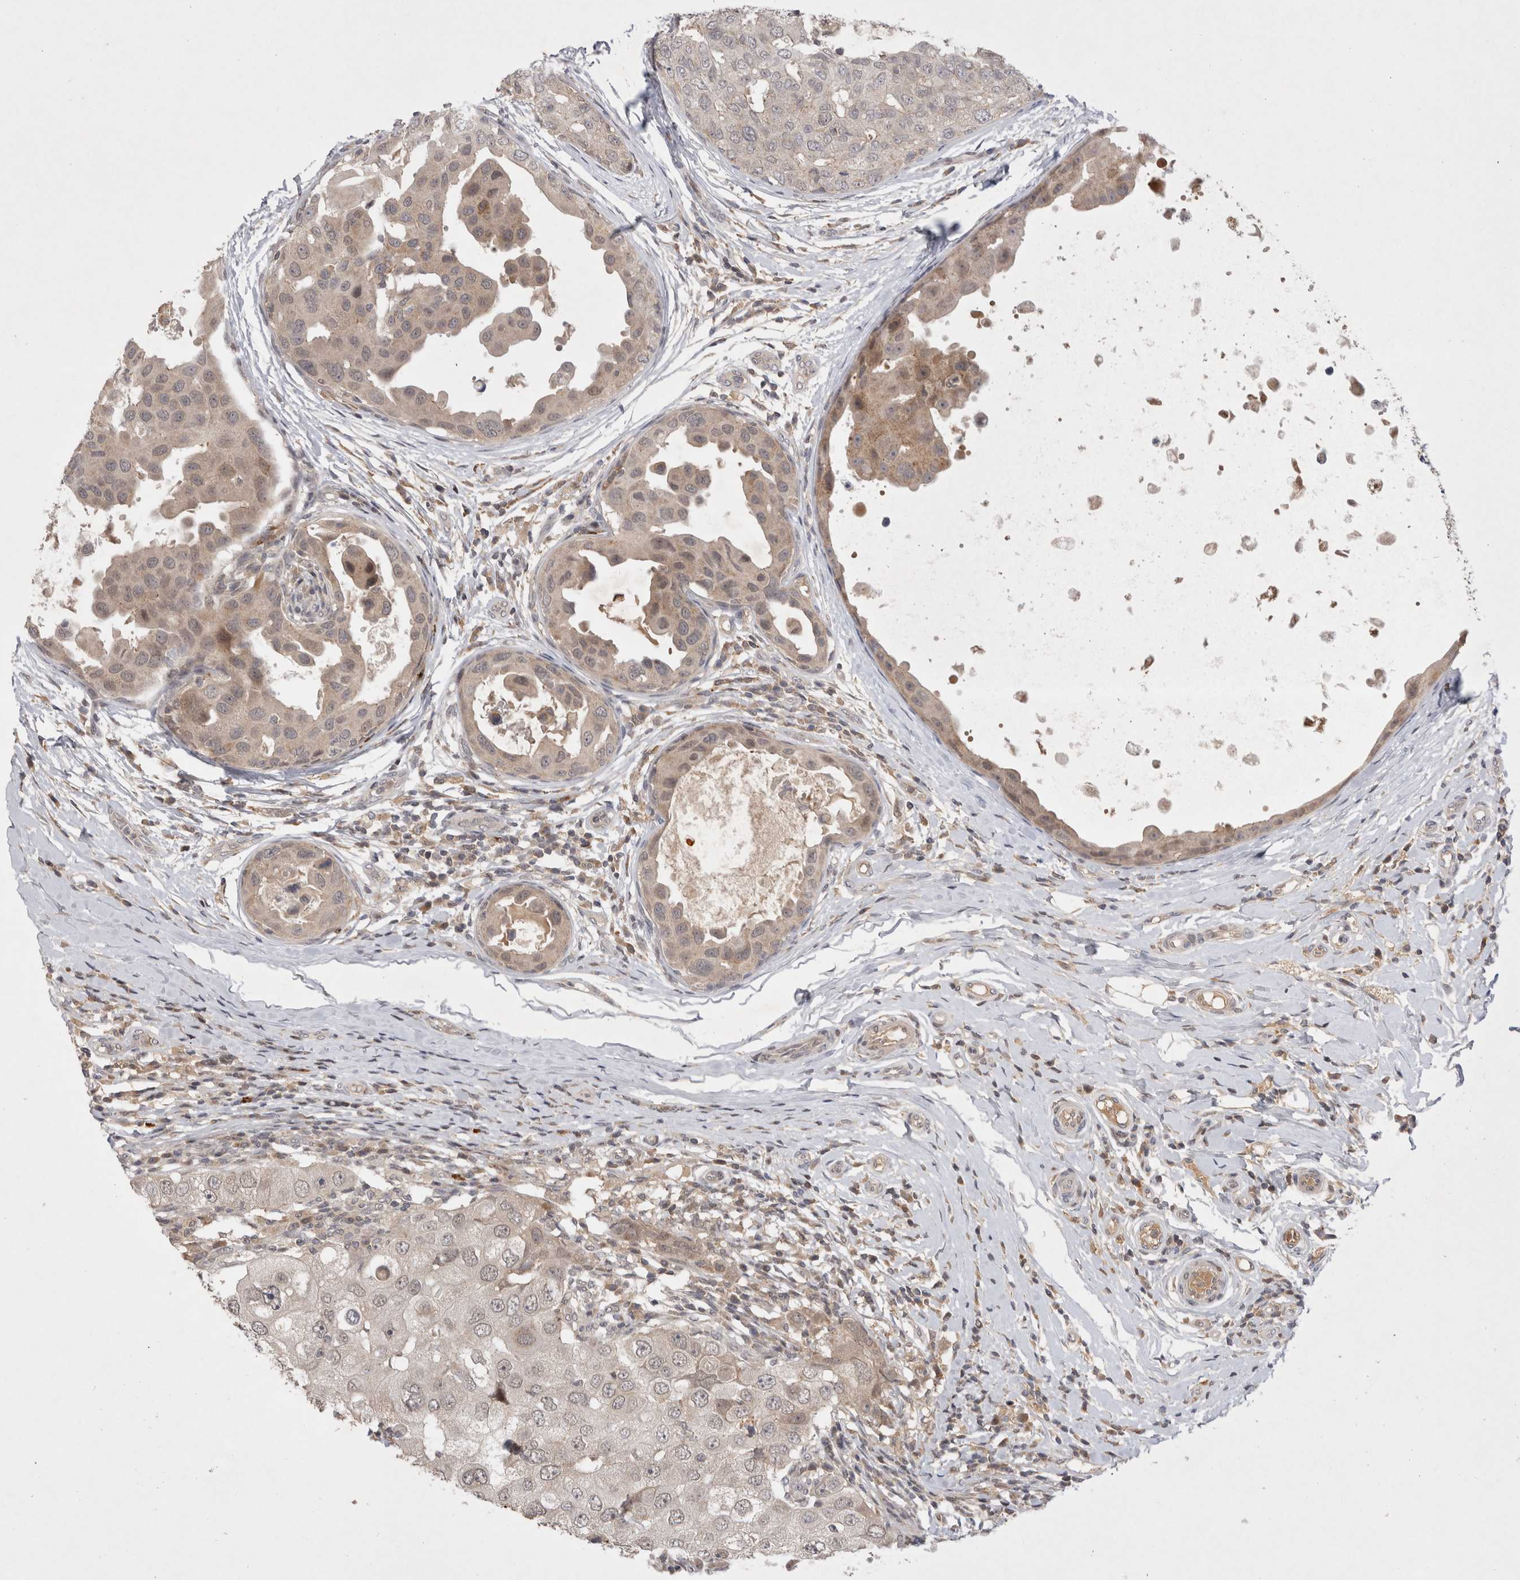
{"staining": {"intensity": "weak", "quantity": "<25%", "location": "cytoplasmic/membranous"}, "tissue": "breast cancer", "cell_type": "Tumor cells", "image_type": "cancer", "snomed": [{"axis": "morphology", "description": "Duct carcinoma"}, {"axis": "topography", "description": "Breast"}], "caption": "The immunohistochemistry micrograph has no significant staining in tumor cells of breast intraductal carcinoma tissue. (Immunohistochemistry (ihc), brightfield microscopy, high magnification).", "gene": "PLEKHM1", "patient": {"sex": "female", "age": 27}}